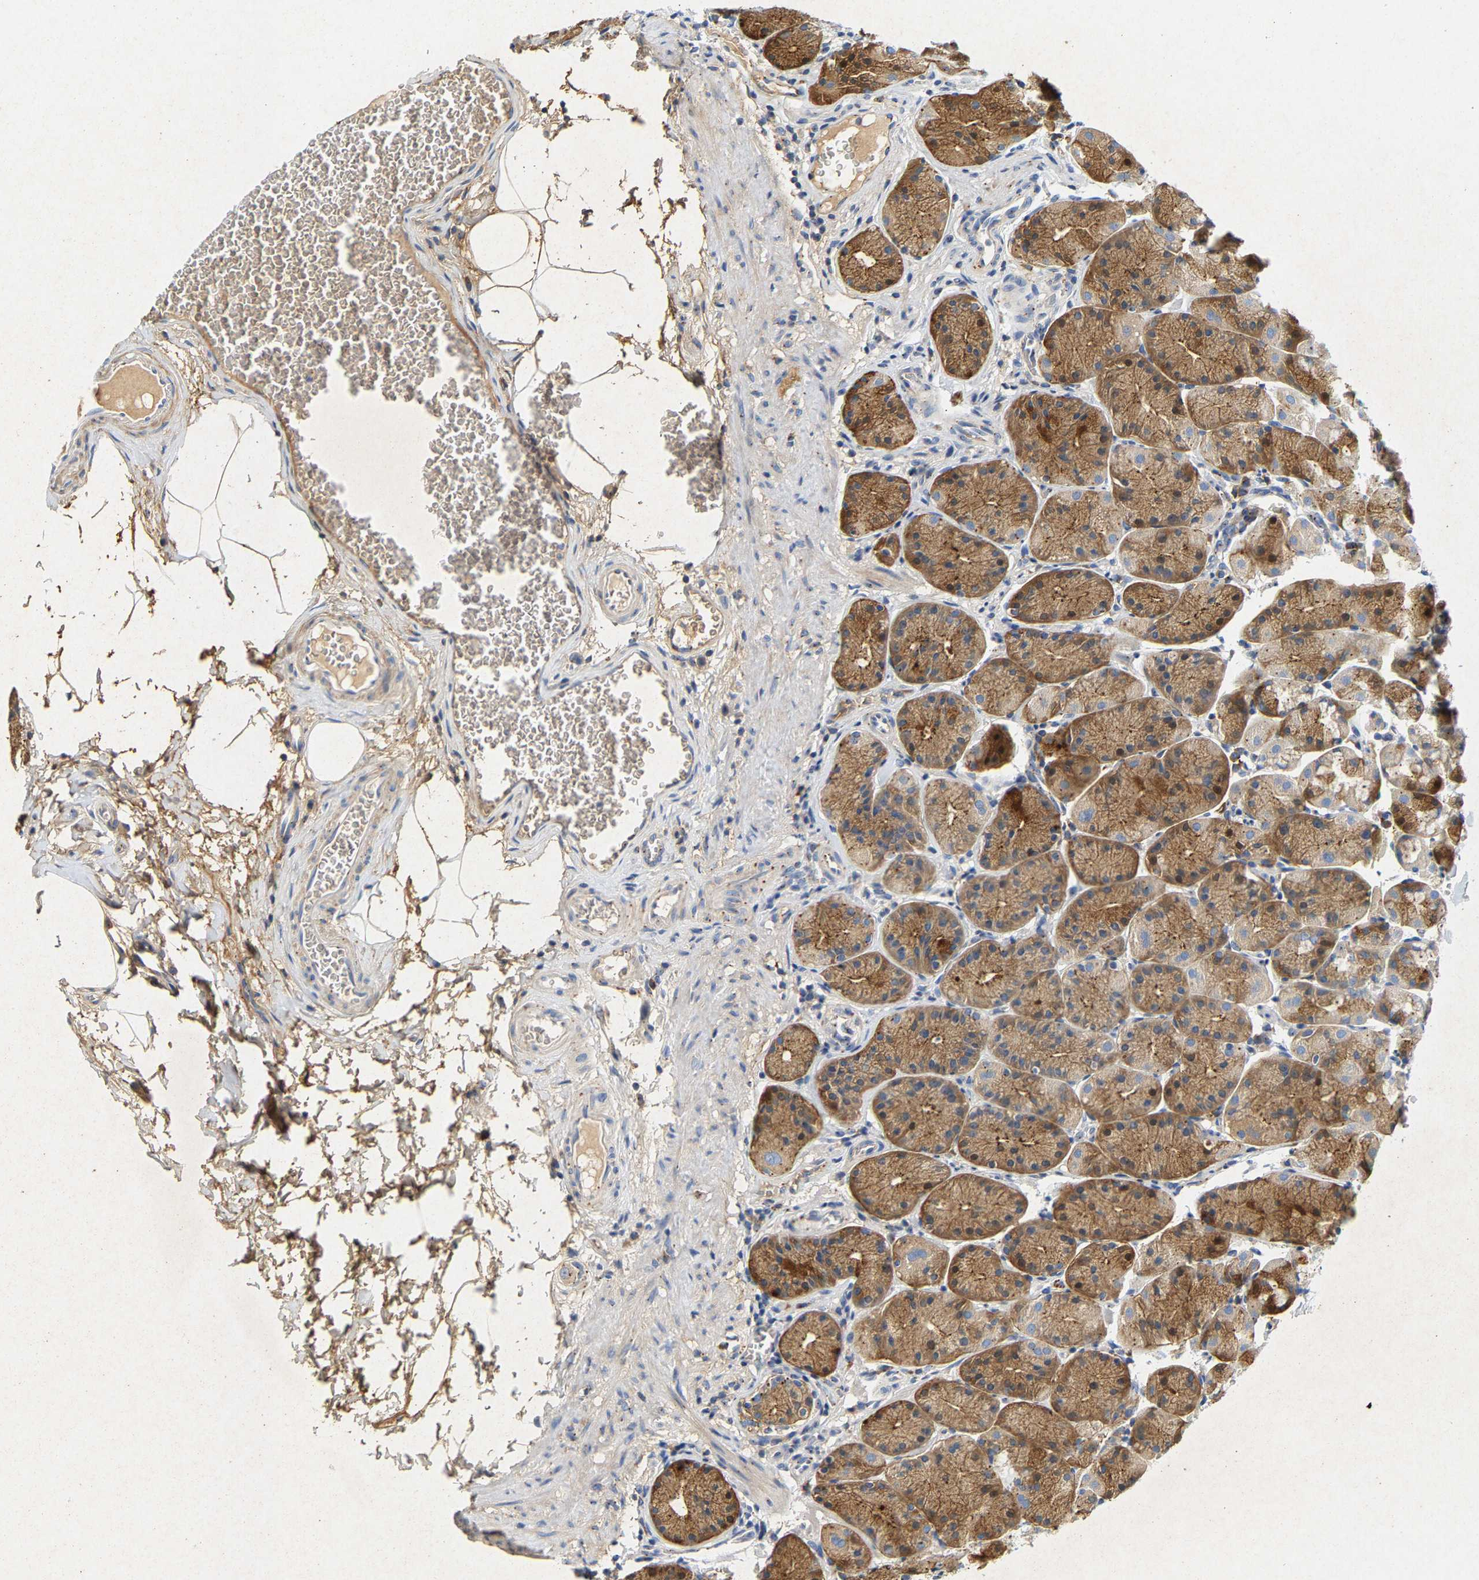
{"staining": {"intensity": "moderate", "quantity": ">75%", "location": "cytoplasmic/membranous"}, "tissue": "stomach", "cell_type": "Glandular cells", "image_type": "normal", "snomed": [{"axis": "morphology", "description": "Normal tissue, NOS"}, {"axis": "topography", "description": "Stomach"}], "caption": "Immunohistochemistry (DAB (3,3'-diaminobenzidine)) staining of benign stomach reveals moderate cytoplasmic/membranous protein expression in approximately >75% of glandular cells.", "gene": "PCNT", "patient": {"sex": "male", "age": 42}}